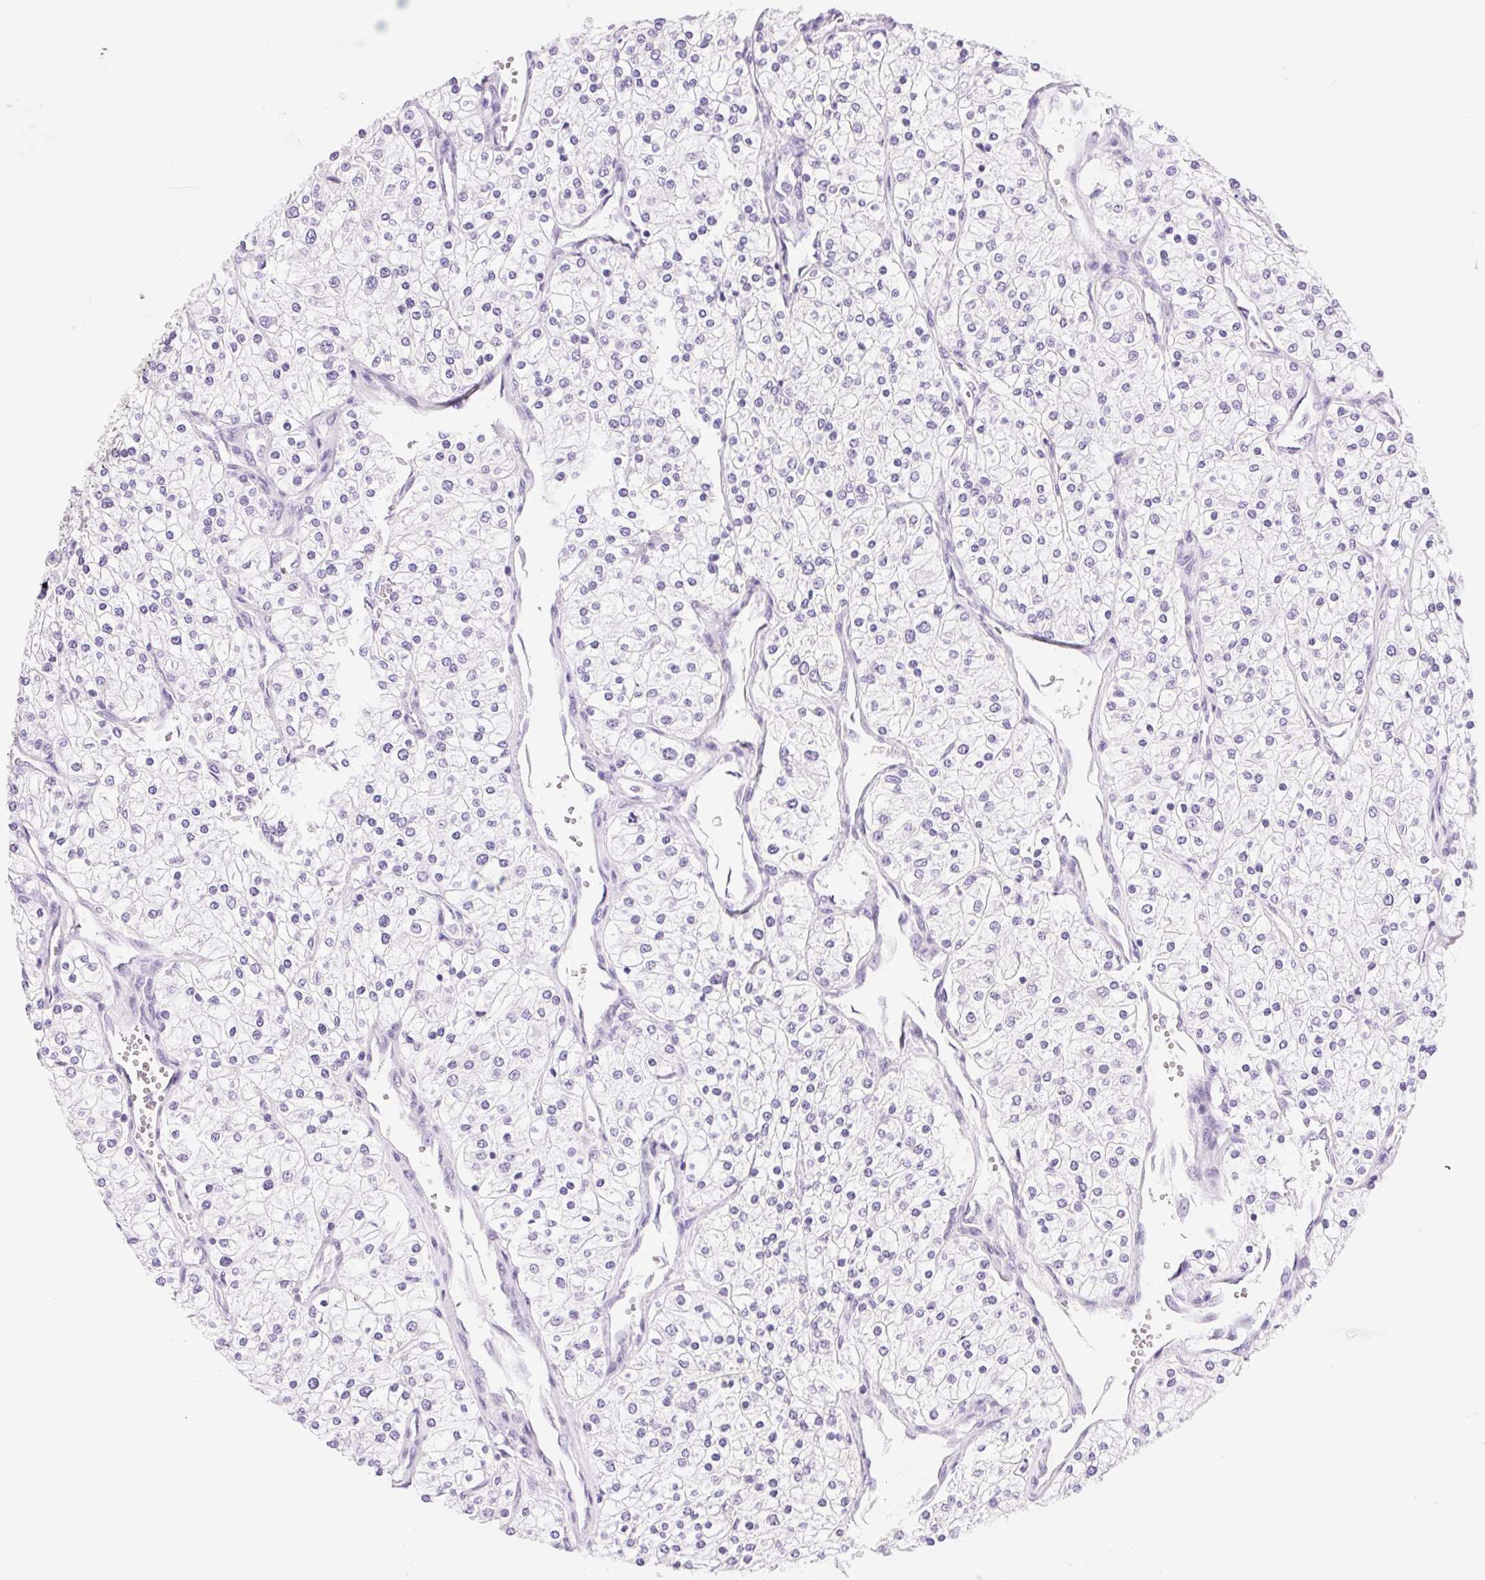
{"staining": {"intensity": "negative", "quantity": "none", "location": "none"}, "tissue": "renal cancer", "cell_type": "Tumor cells", "image_type": "cancer", "snomed": [{"axis": "morphology", "description": "Adenocarcinoma, NOS"}, {"axis": "topography", "description": "Kidney"}], "caption": "Immunohistochemistry of adenocarcinoma (renal) shows no staining in tumor cells.", "gene": "ASGR2", "patient": {"sex": "male", "age": 80}}